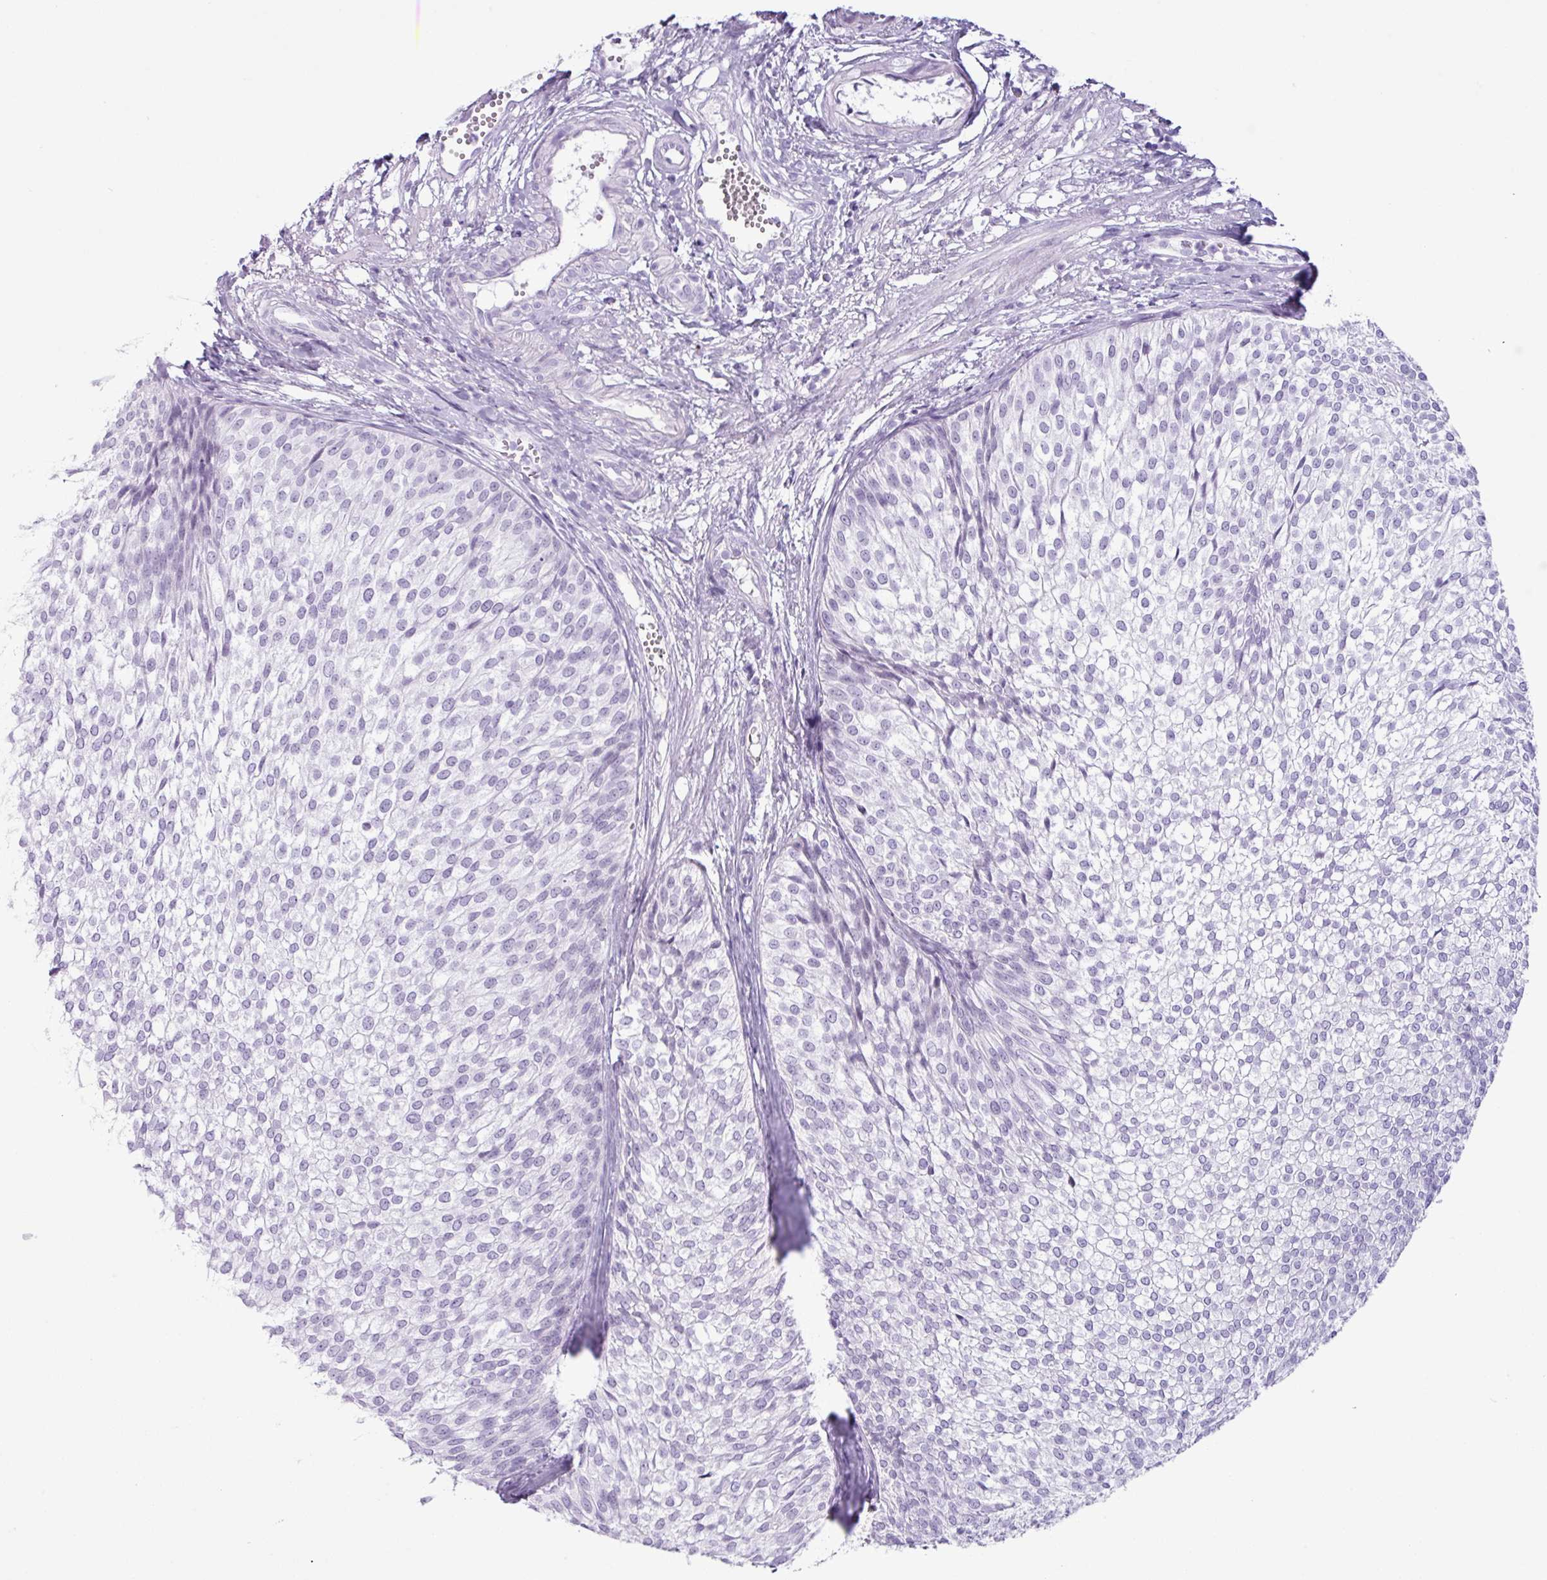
{"staining": {"intensity": "negative", "quantity": "none", "location": "none"}, "tissue": "urothelial cancer", "cell_type": "Tumor cells", "image_type": "cancer", "snomed": [{"axis": "morphology", "description": "Urothelial carcinoma, Low grade"}, {"axis": "topography", "description": "Urinary bladder"}], "caption": "Immunohistochemical staining of urothelial cancer demonstrates no significant positivity in tumor cells. (DAB immunohistochemistry (IHC) with hematoxylin counter stain).", "gene": "SCT", "patient": {"sex": "male", "age": 91}}